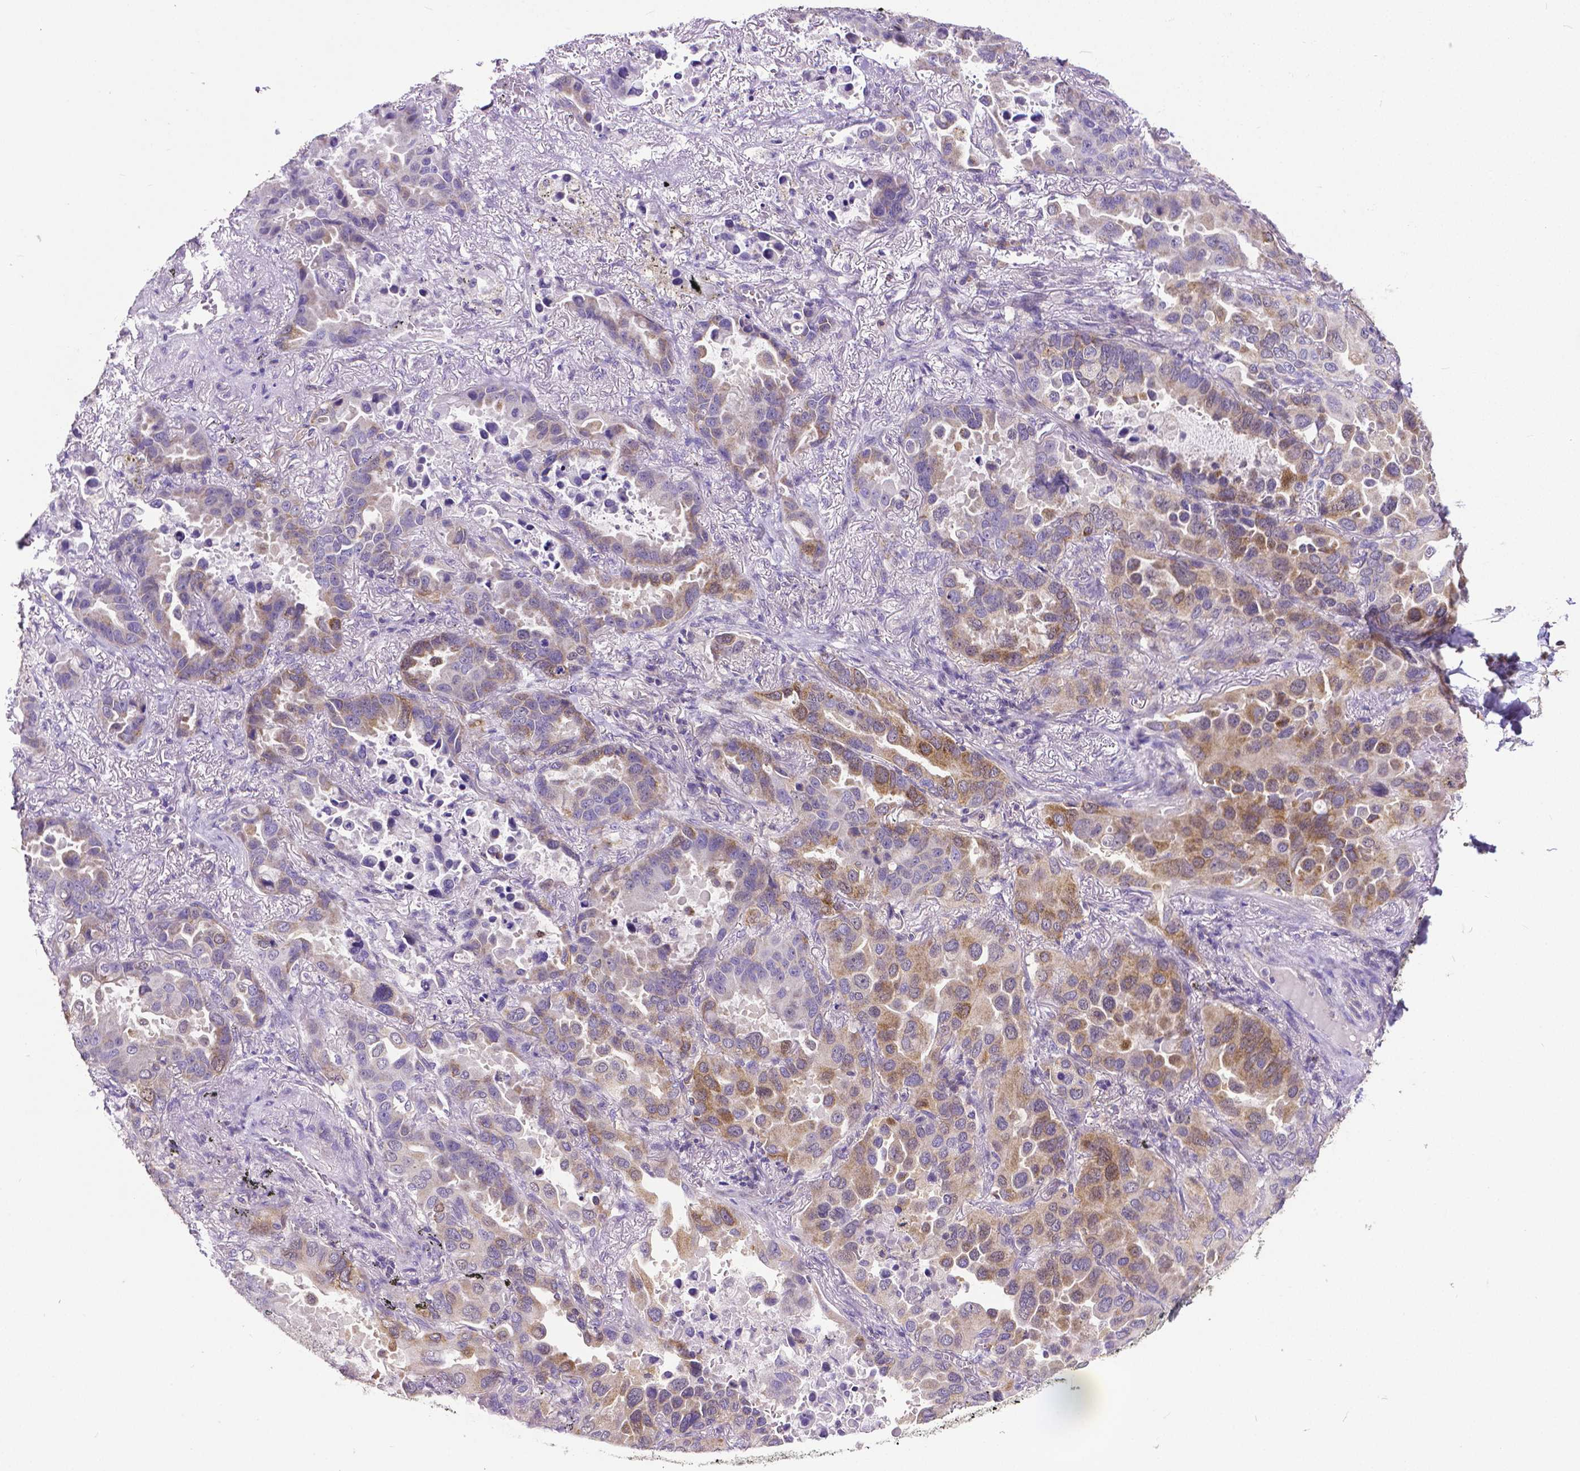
{"staining": {"intensity": "moderate", "quantity": "25%-75%", "location": "cytoplasmic/membranous"}, "tissue": "lung cancer", "cell_type": "Tumor cells", "image_type": "cancer", "snomed": [{"axis": "morphology", "description": "Adenocarcinoma, NOS"}, {"axis": "topography", "description": "Lung"}], "caption": "Lung cancer (adenocarcinoma) tissue reveals moderate cytoplasmic/membranous expression in approximately 25%-75% of tumor cells", "gene": "MCL1", "patient": {"sex": "male", "age": 64}}